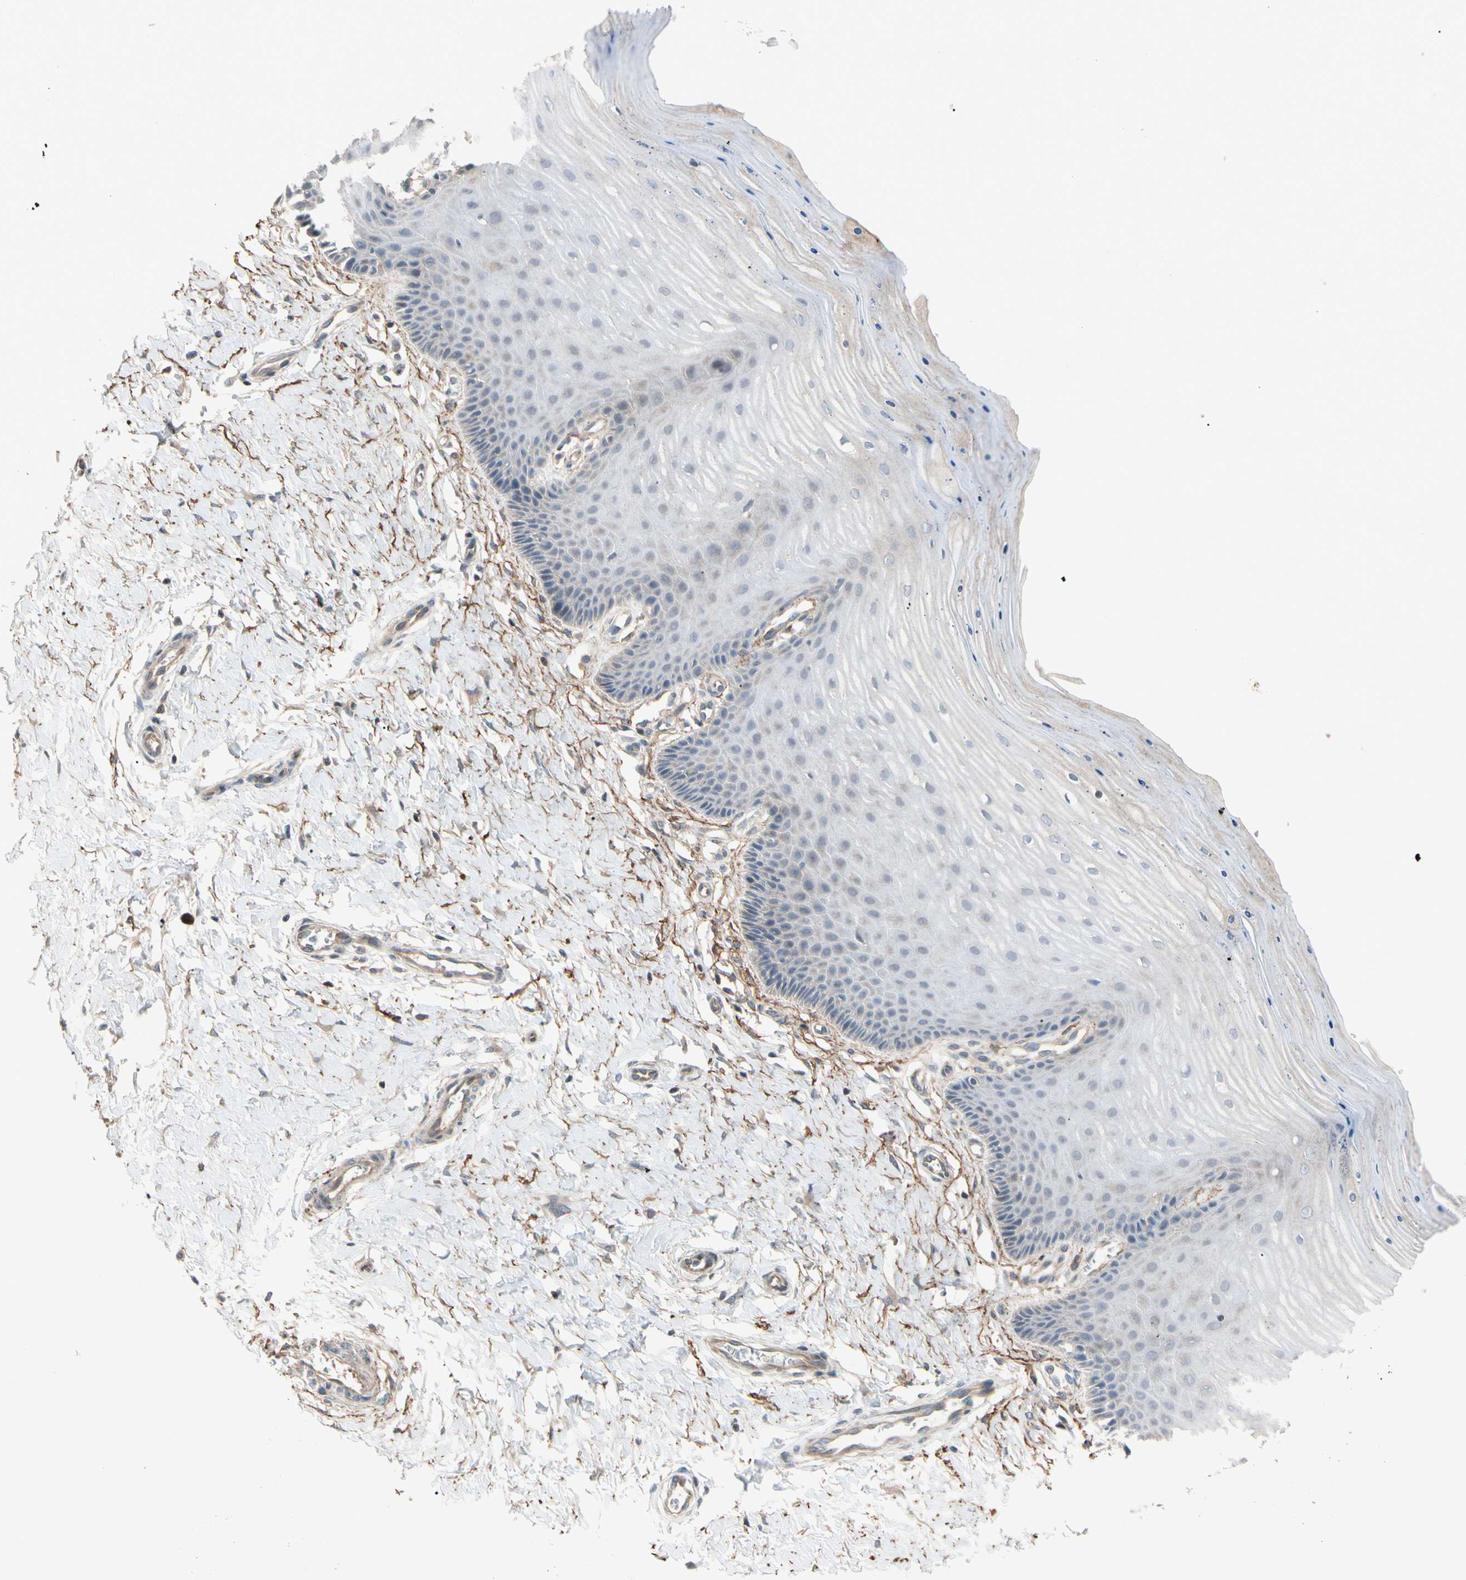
{"staining": {"intensity": "moderate", "quantity": ">75%", "location": "cytoplasmic/membranous"}, "tissue": "cervix", "cell_type": "Glandular cells", "image_type": "normal", "snomed": [{"axis": "morphology", "description": "Normal tissue, NOS"}, {"axis": "topography", "description": "Cervix"}], "caption": "Immunohistochemical staining of normal cervix shows moderate cytoplasmic/membranous protein staining in about >75% of glandular cells. (DAB (3,3'-diaminobenzidine) IHC, brown staining for protein, blue staining for nuclei).", "gene": "F2R", "patient": {"sex": "female", "age": 55}}